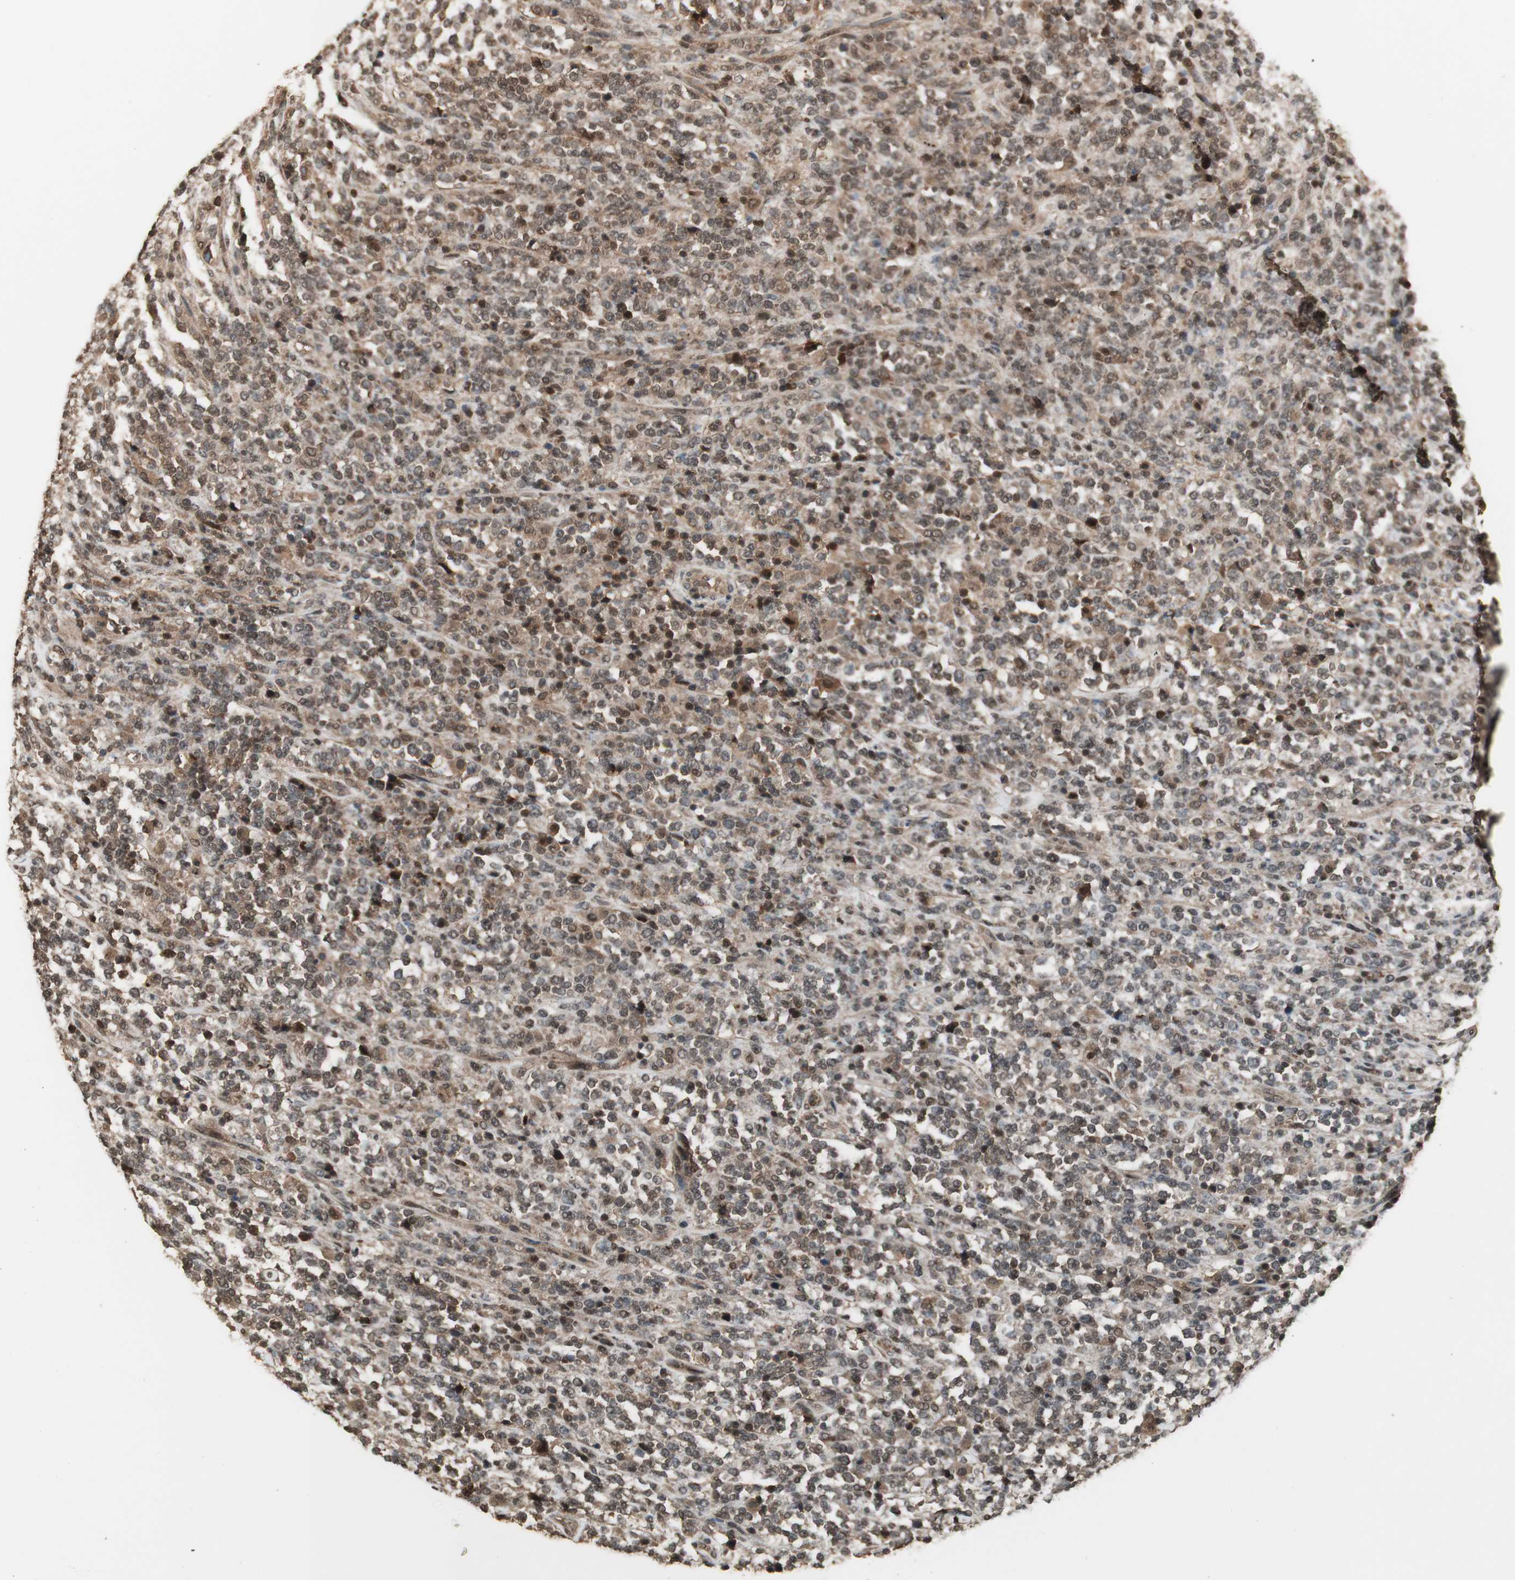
{"staining": {"intensity": "moderate", "quantity": ">75%", "location": "cytoplasmic/membranous,nuclear"}, "tissue": "lymphoma", "cell_type": "Tumor cells", "image_type": "cancer", "snomed": [{"axis": "morphology", "description": "Malignant lymphoma, non-Hodgkin's type, High grade"}, {"axis": "topography", "description": "Soft tissue"}], "caption": "This is a micrograph of immunohistochemistry staining of malignant lymphoma, non-Hodgkin's type (high-grade), which shows moderate positivity in the cytoplasmic/membranous and nuclear of tumor cells.", "gene": "YWHAB", "patient": {"sex": "male", "age": 18}}